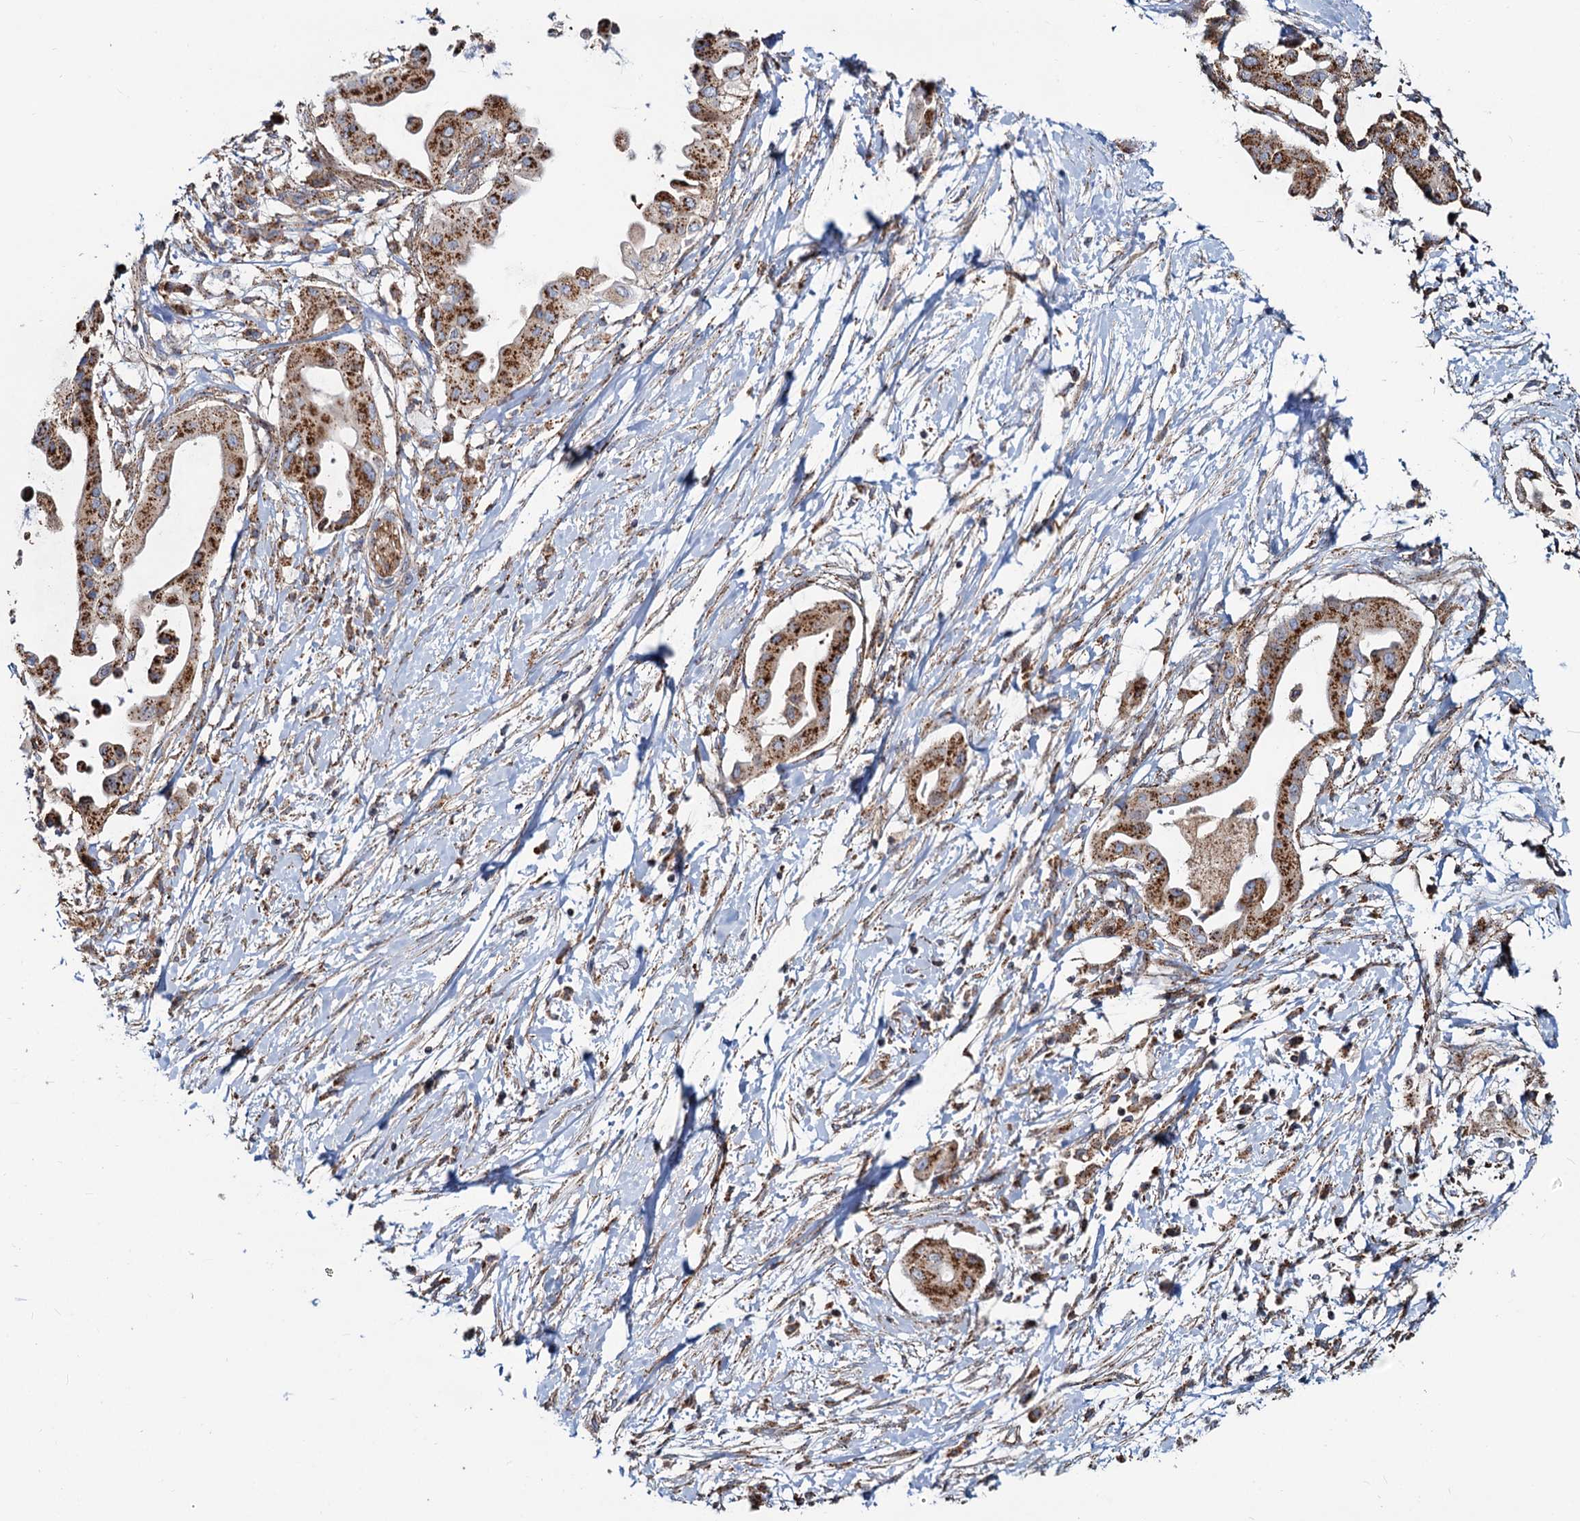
{"staining": {"intensity": "moderate", "quantity": ">75%", "location": "cytoplasmic/membranous"}, "tissue": "pancreatic cancer", "cell_type": "Tumor cells", "image_type": "cancer", "snomed": [{"axis": "morphology", "description": "Adenocarcinoma, NOS"}, {"axis": "topography", "description": "Pancreas"}], "caption": "Immunohistochemistry of pancreatic cancer shows medium levels of moderate cytoplasmic/membranous staining in about >75% of tumor cells.", "gene": "PSEN1", "patient": {"sex": "male", "age": 68}}